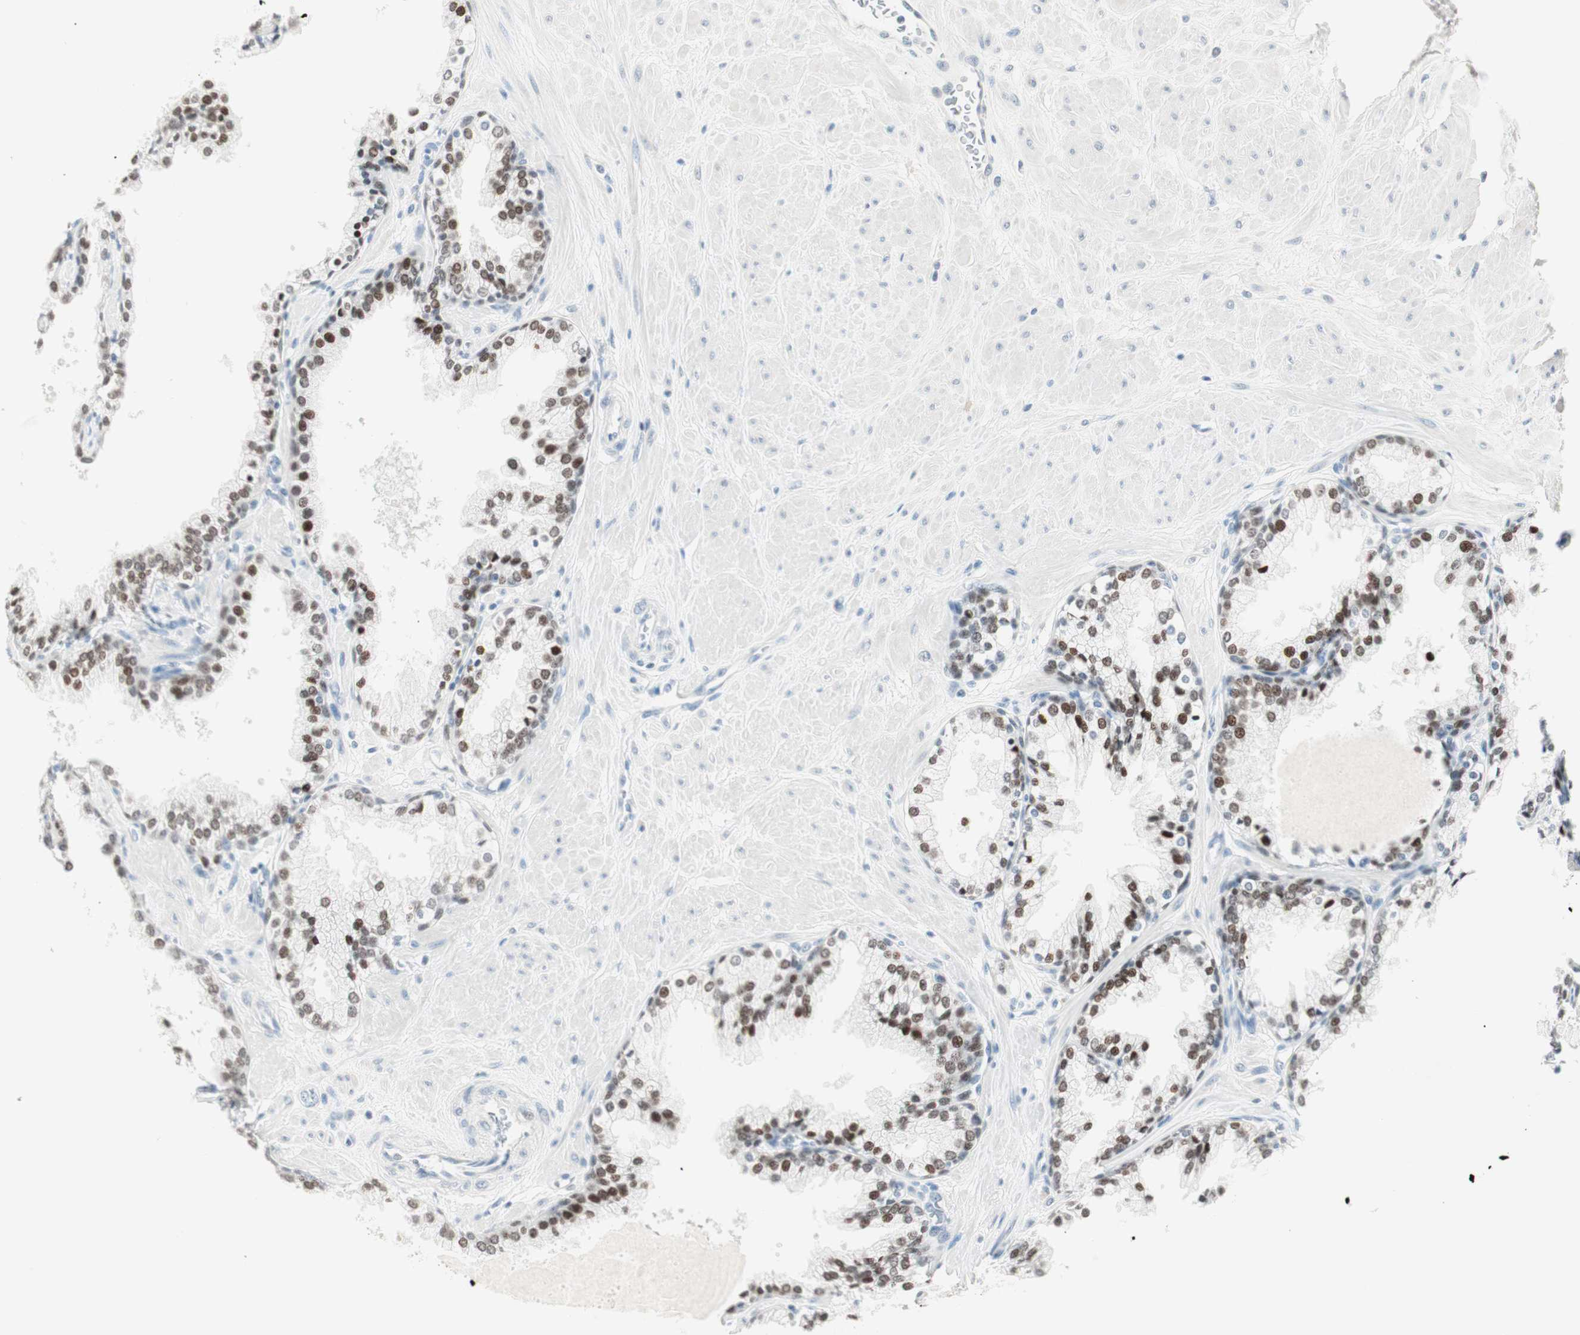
{"staining": {"intensity": "strong", "quantity": ">75%", "location": "nuclear"}, "tissue": "prostate", "cell_type": "Glandular cells", "image_type": "normal", "snomed": [{"axis": "morphology", "description": "Normal tissue, NOS"}, {"axis": "topography", "description": "Prostate"}], "caption": "Protein expression analysis of unremarkable prostate reveals strong nuclear positivity in approximately >75% of glandular cells. (DAB (3,3'-diaminobenzidine) IHC, brown staining for protein, blue staining for nuclei).", "gene": "HOXB13", "patient": {"sex": "male", "age": 51}}